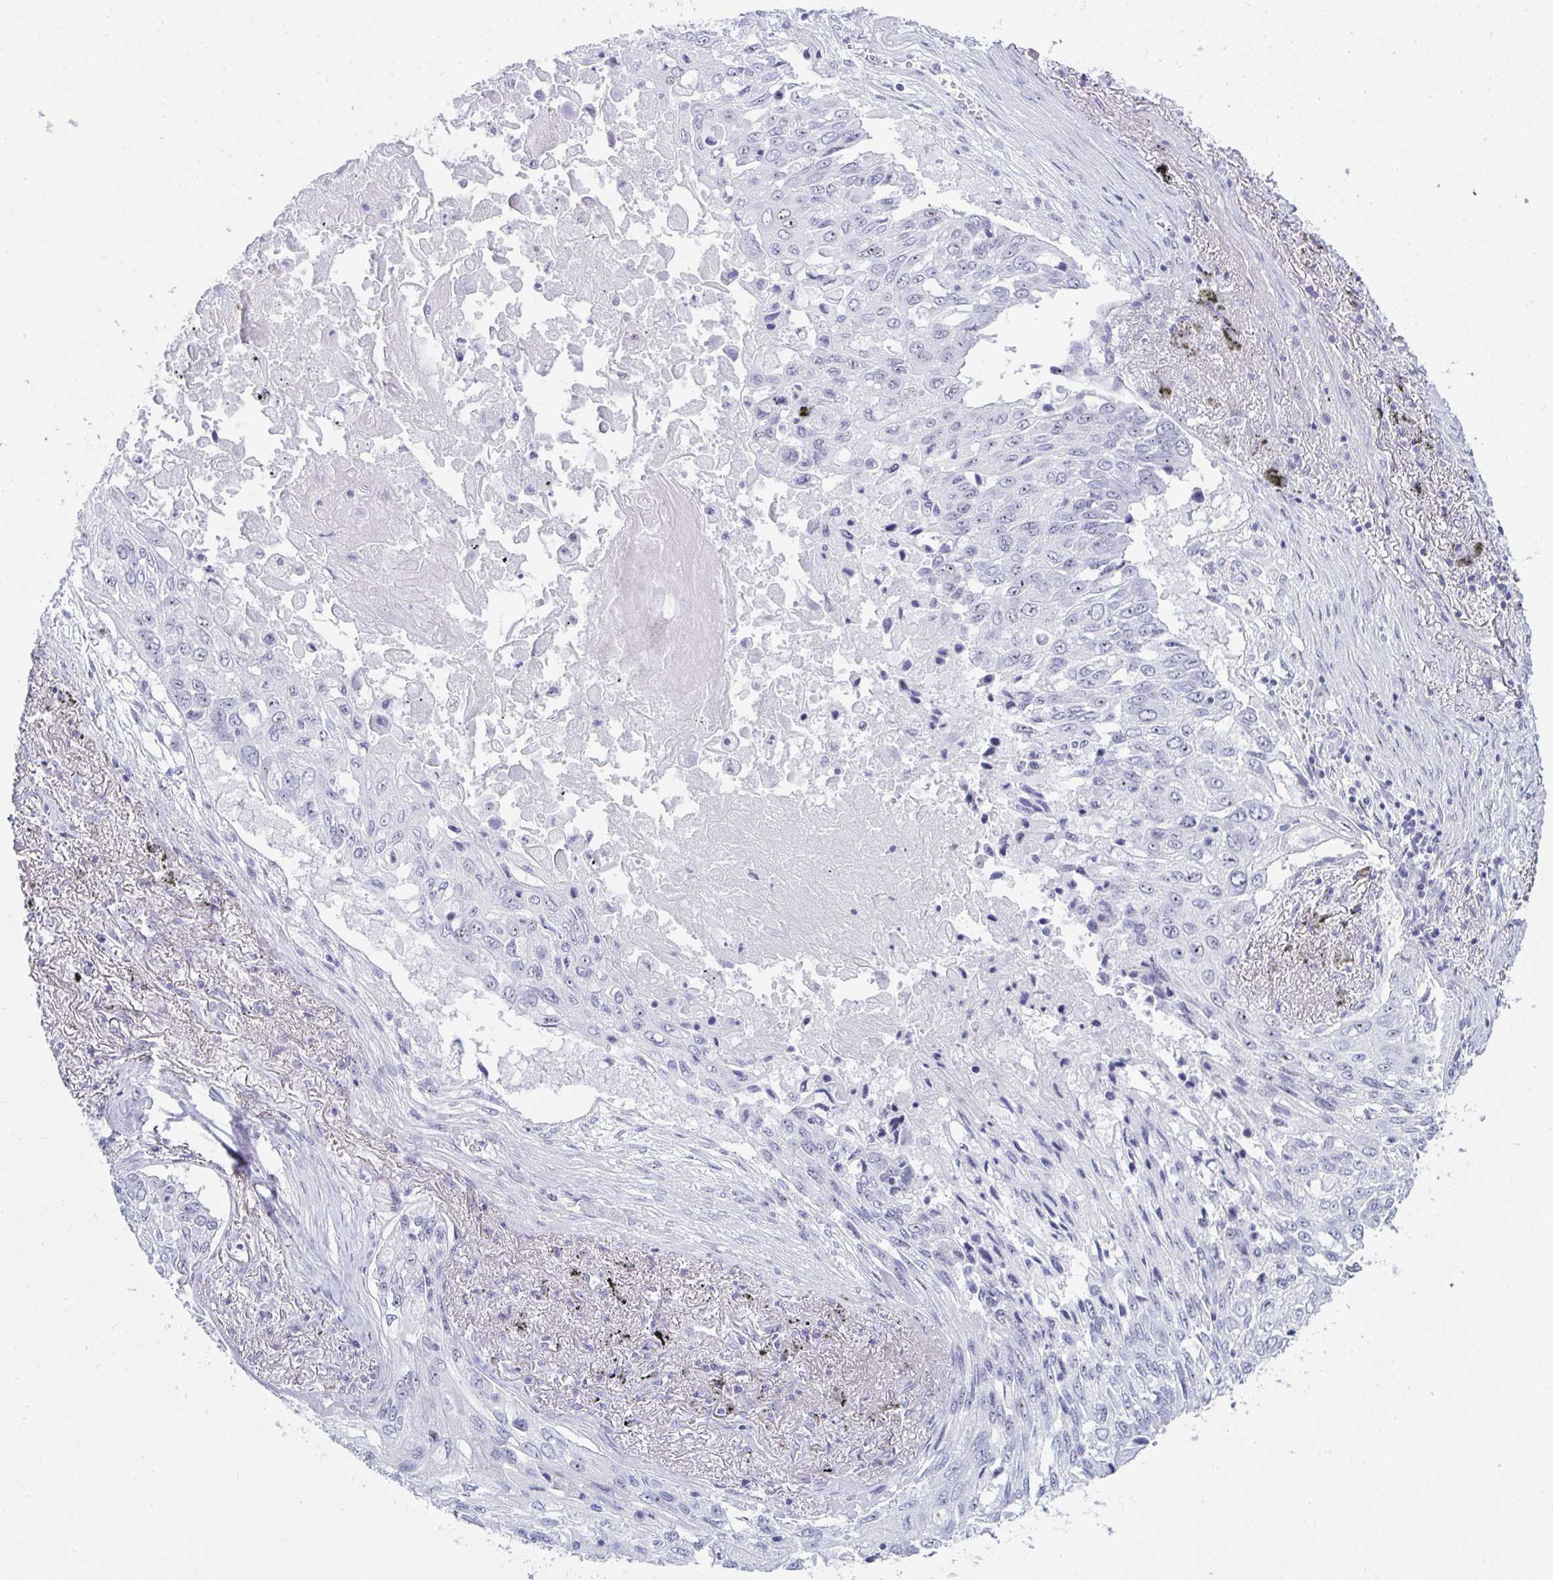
{"staining": {"intensity": "weak", "quantity": "25%-75%", "location": "nuclear"}, "tissue": "lung cancer", "cell_type": "Tumor cells", "image_type": "cancer", "snomed": [{"axis": "morphology", "description": "Squamous cell carcinoma, NOS"}, {"axis": "topography", "description": "Lung"}], "caption": "Protein staining of squamous cell carcinoma (lung) tissue shows weak nuclear expression in approximately 25%-75% of tumor cells.", "gene": "NOP10", "patient": {"sex": "male", "age": 75}}